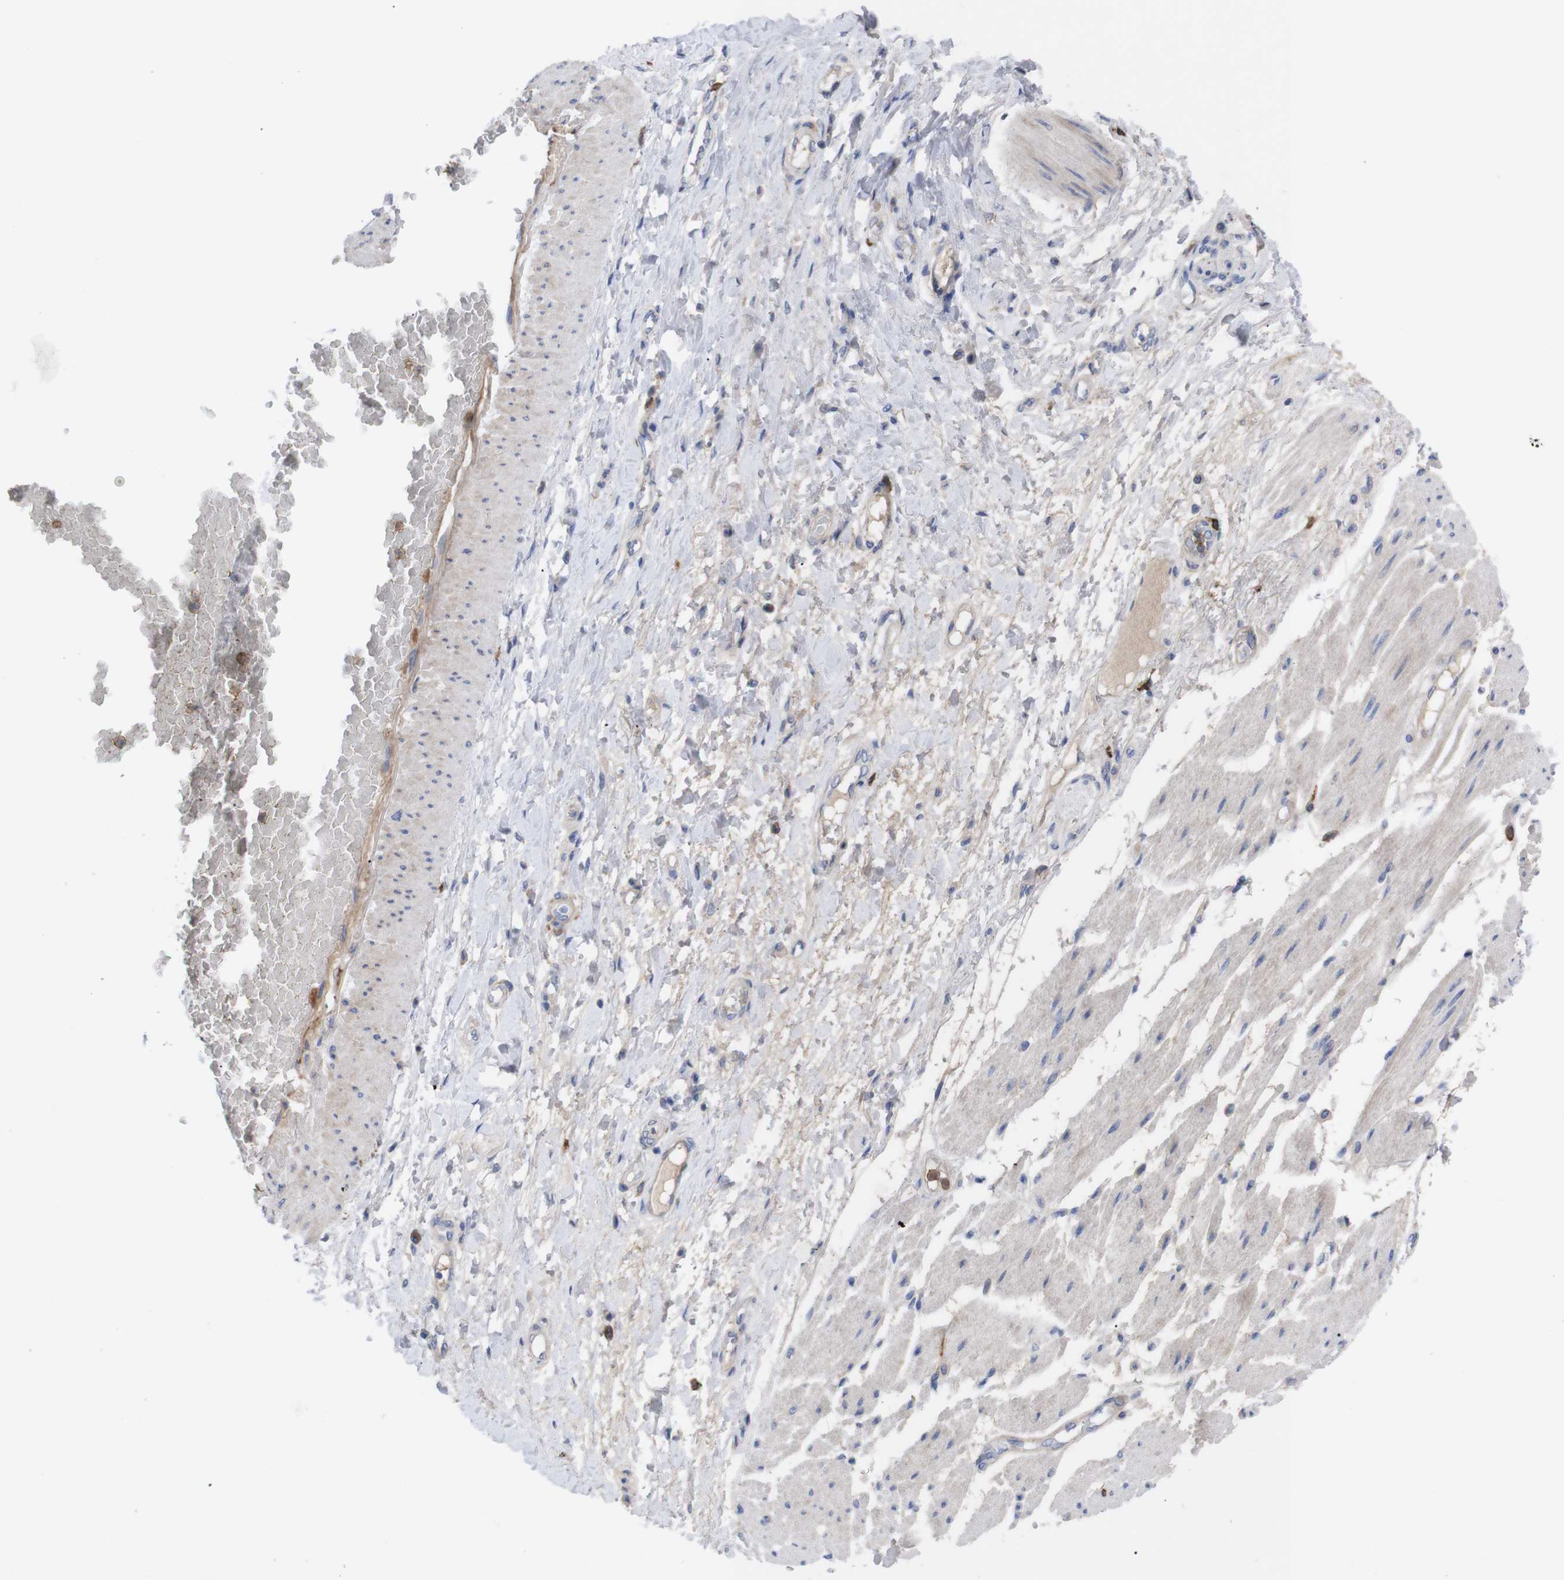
{"staining": {"intensity": "weak", "quantity": ">75%", "location": "cytoplasmic/membranous"}, "tissue": "adipose tissue", "cell_type": "Adipocytes", "image_type": "normal", "snomed": [{"axis": "morphology", "description": "Normal tissue, NOS"}, {"axis": "morphology", "description": "Adenocarcinoma, NOS"}, {"axis": "topography", "description": "Esophagus"}], "caption": "Immunohistochemistry histopathology image of benign adipose tissue stained for a protein (brown), which shows low levels of weak cytoplasmic/membranous positivity in about >75% of adipocytes.", "gene": "C5AR1", "patient": {"sex": "male", "age": 62}}